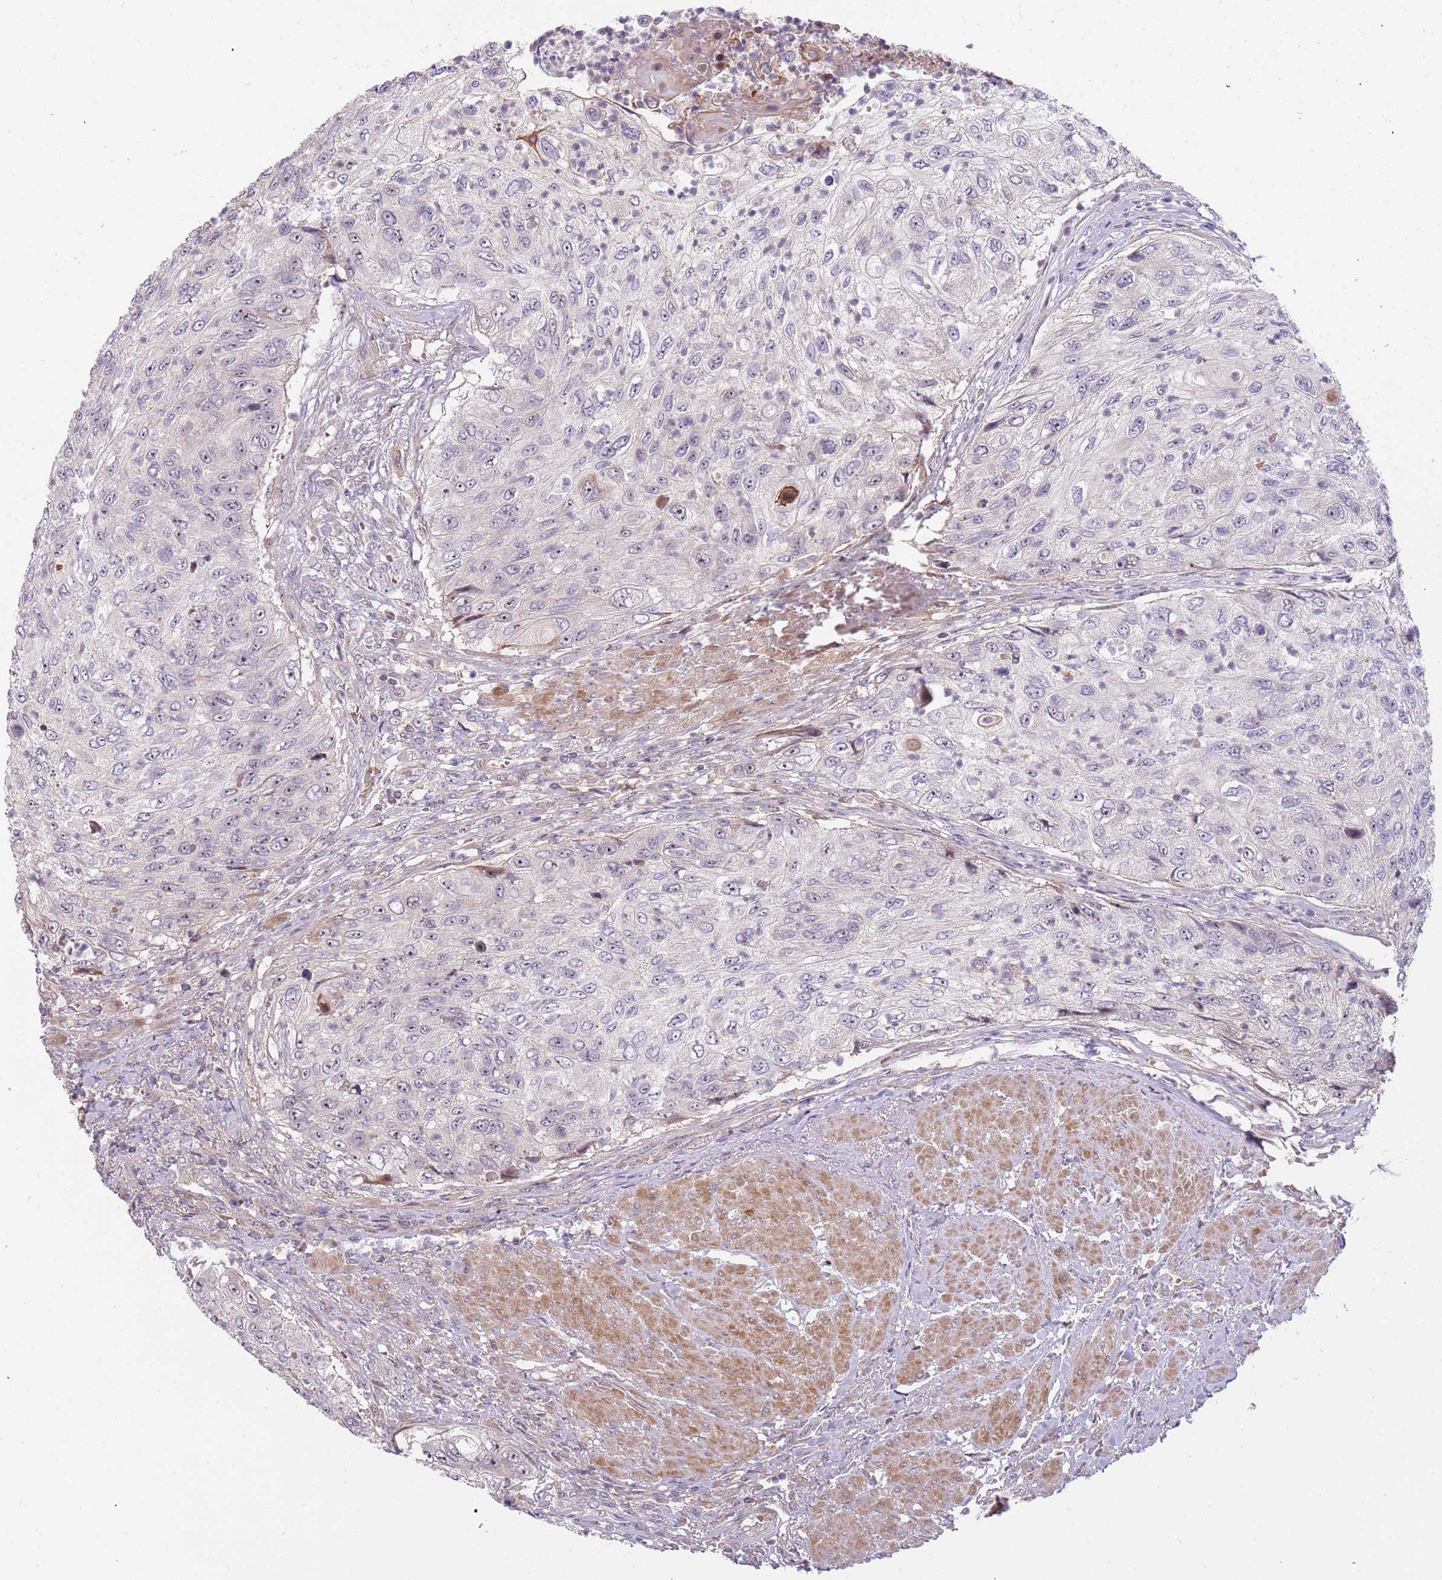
{"staining": {"intensity": "weak", "quantity": "25%-75%", "location": "nuclear"}, "tissue": "urothelial cancer", "cell_type": "Tumor cells", "image_type": "cancer", "snomed": [{"axis": "morphology", "description": "Urothelial carcinoma, High grade"}, {"axis": "topography", "description": "Urinary bladder"}], "caption": "The immunohistochemical stain shows weak nuclear staining in tumor cells of urothelial cancer tissue.", "gene": "TRAPPC6B", "patient": {"sex": "female", "age": 60}}